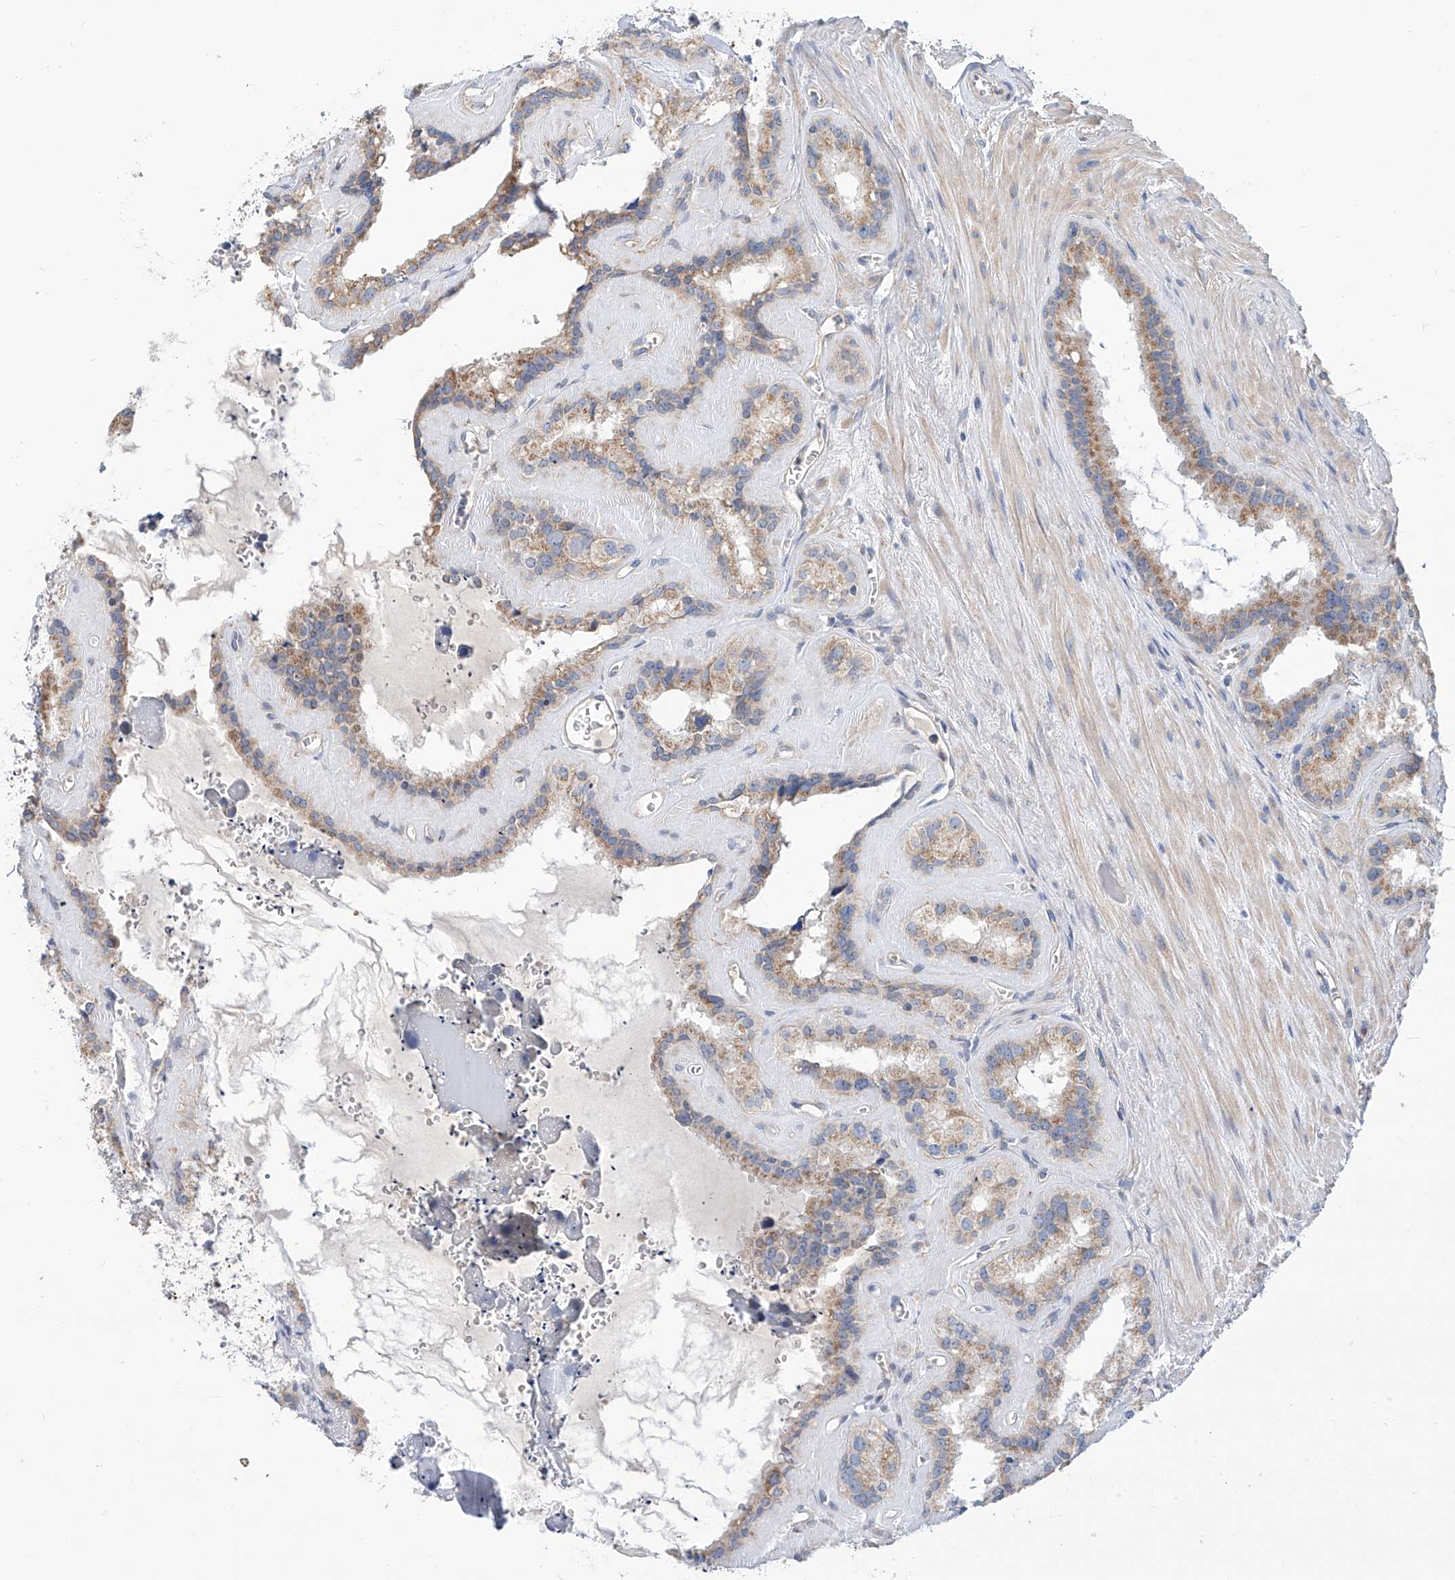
{"staining": {"intensity": "moderate", "quantity": ">75%", "location": "cytoplasmic/membranous"}, "tissue": "seminal vesicle", "cell_type": "Glandular cells", "image_type": "normal", "snomed": [{"axis": "morphology", "description": "Normal tissue, NOS"}, {"axis": "topography", "description": "Prostate"}, {"axis": "topography", "description": "Seminal veicle"}], "caption": "Immunohistochemical staining of normal human seminal vesicle reveals medium levels of moderate cytoplasmic/membranous expression in about >75% of glandular cells. (DAB IHC, brown staining for protein, blue staining for nuclei).", "gene": "SLC22A7", "patient": {"sex": "male", "age": 59}}